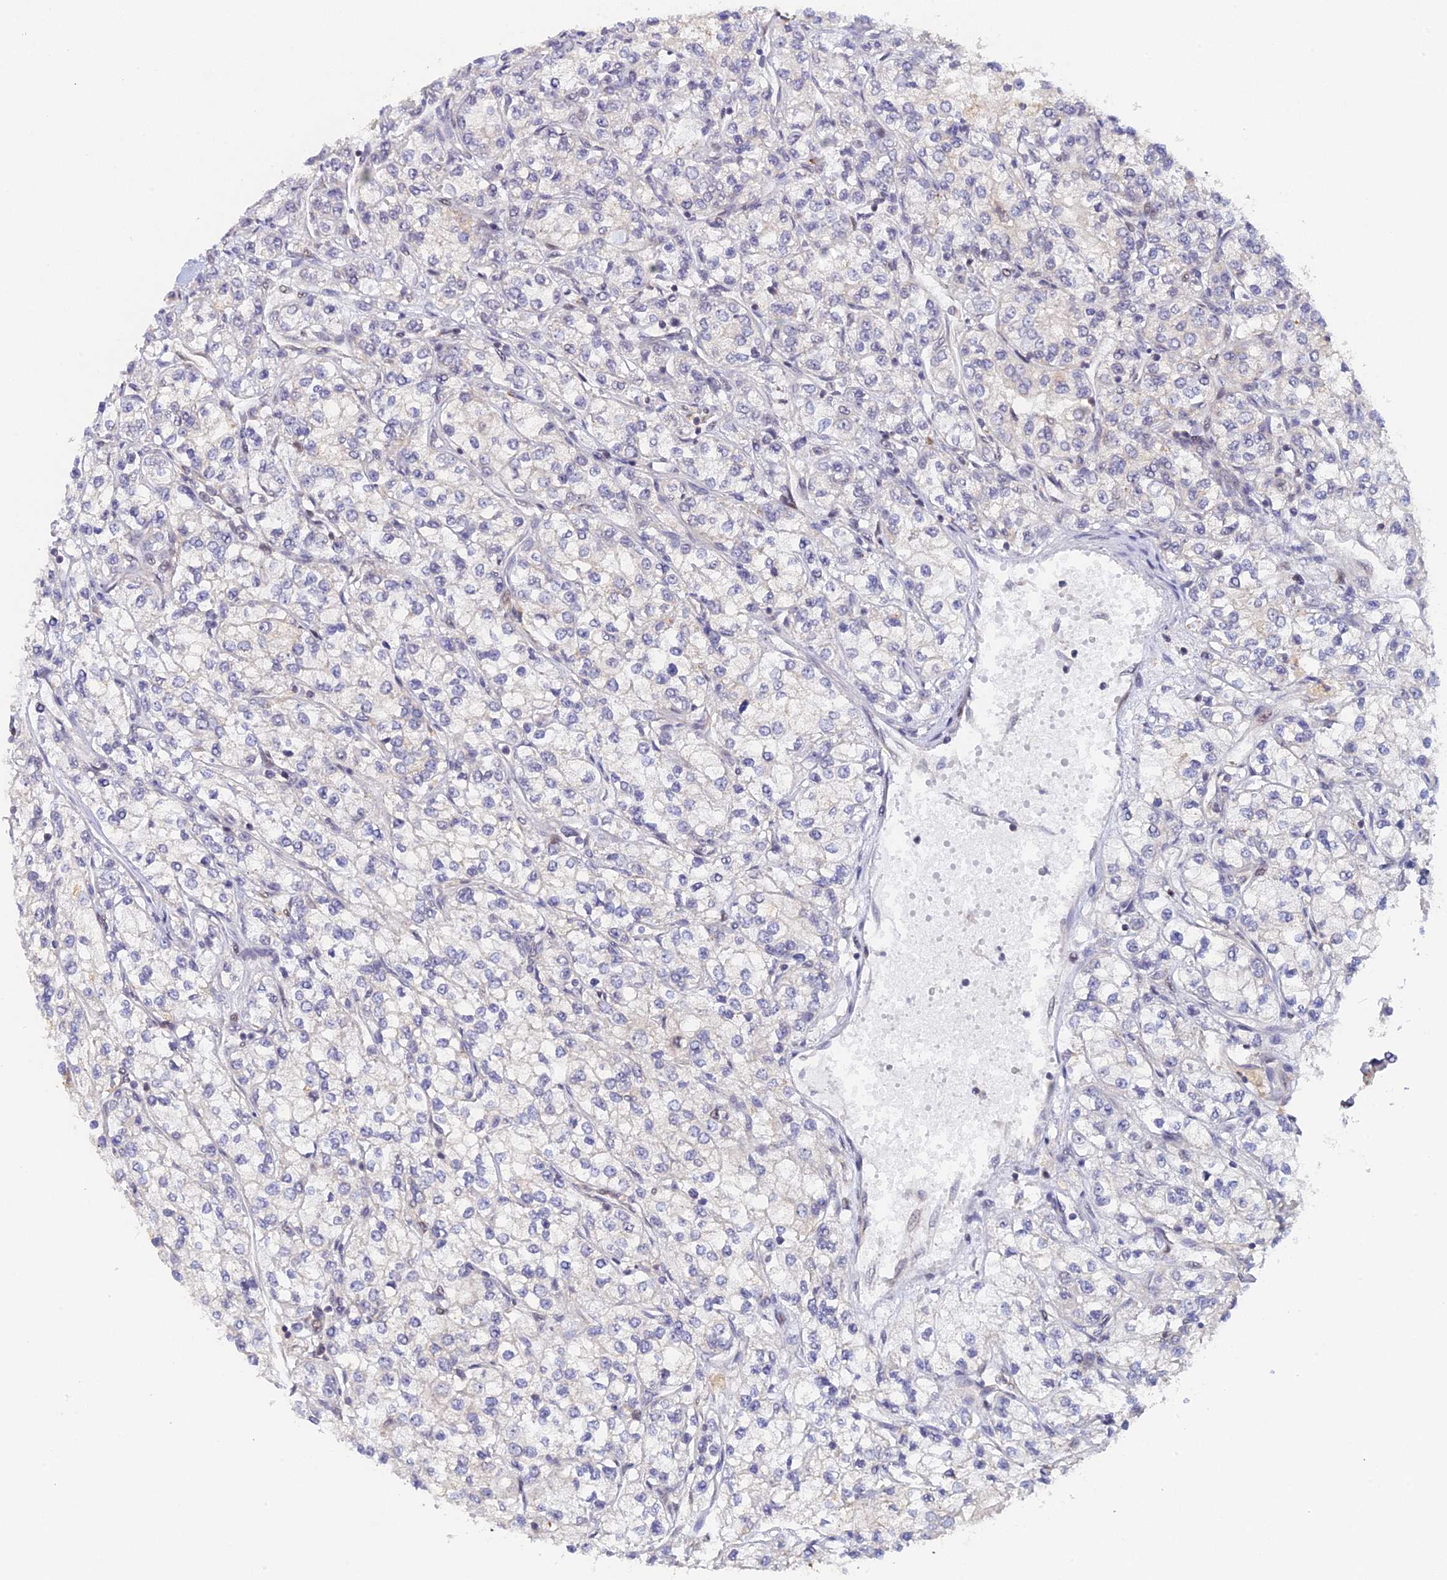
{"staining": {"intensity": "negative", "quantity": "none", "location": "none"}, "tissue": "renal cancer", "cell_type": "Tumor cells", "image_type": "cancer", "snomed": [{"axis": "morphology", "description": "Adenocarcinoma, NOS"}, {"axis": "topography", "description": "Kidney"}], "caption": "Protein analysis of renal cancer (adenocarcinoma) shows no significant expression in tumor cells.", "gene": "GSKIP", "patient": {"sex": "male", "age": 80}}